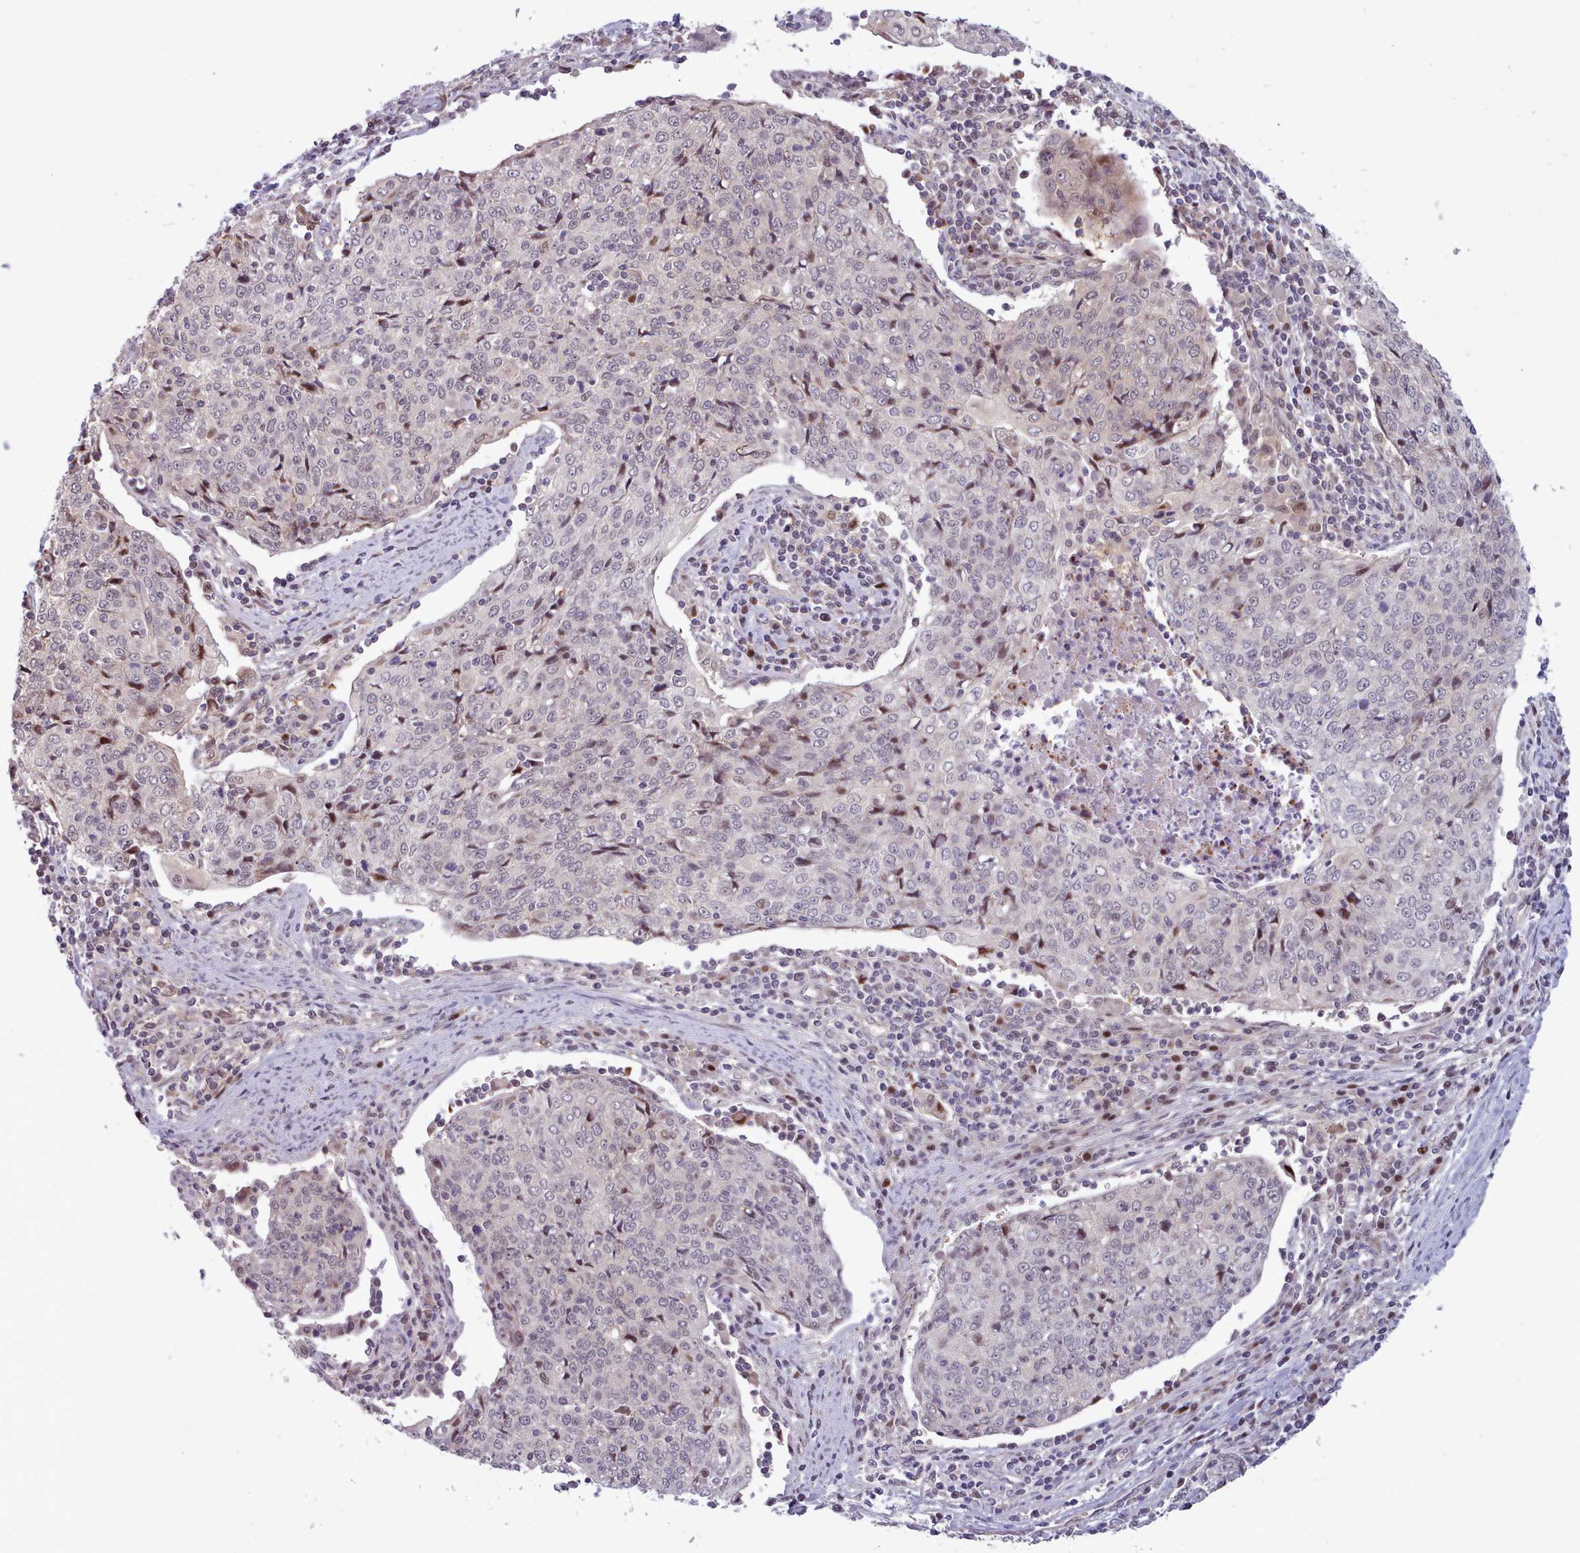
{"staining": {"intensity": "weak", "quantity": "<25%", "location": "nuclear"}, "tissue": "cervical cancer", "cell_type": "Tumor cells", "image_type": "cancer", "snomed": [{"axis": "morphology", "description": "Squamous cell carcinoma, NOS"}, {"axis": "topography", "description": "Cervix"}], "caption": "This is a image of IHC staining of squamous cell carcinoma (cervical), which shows no positivity in tumor cells.", "gene": "KBTBD7", "patient": {"sex": "female", "age": 48}}